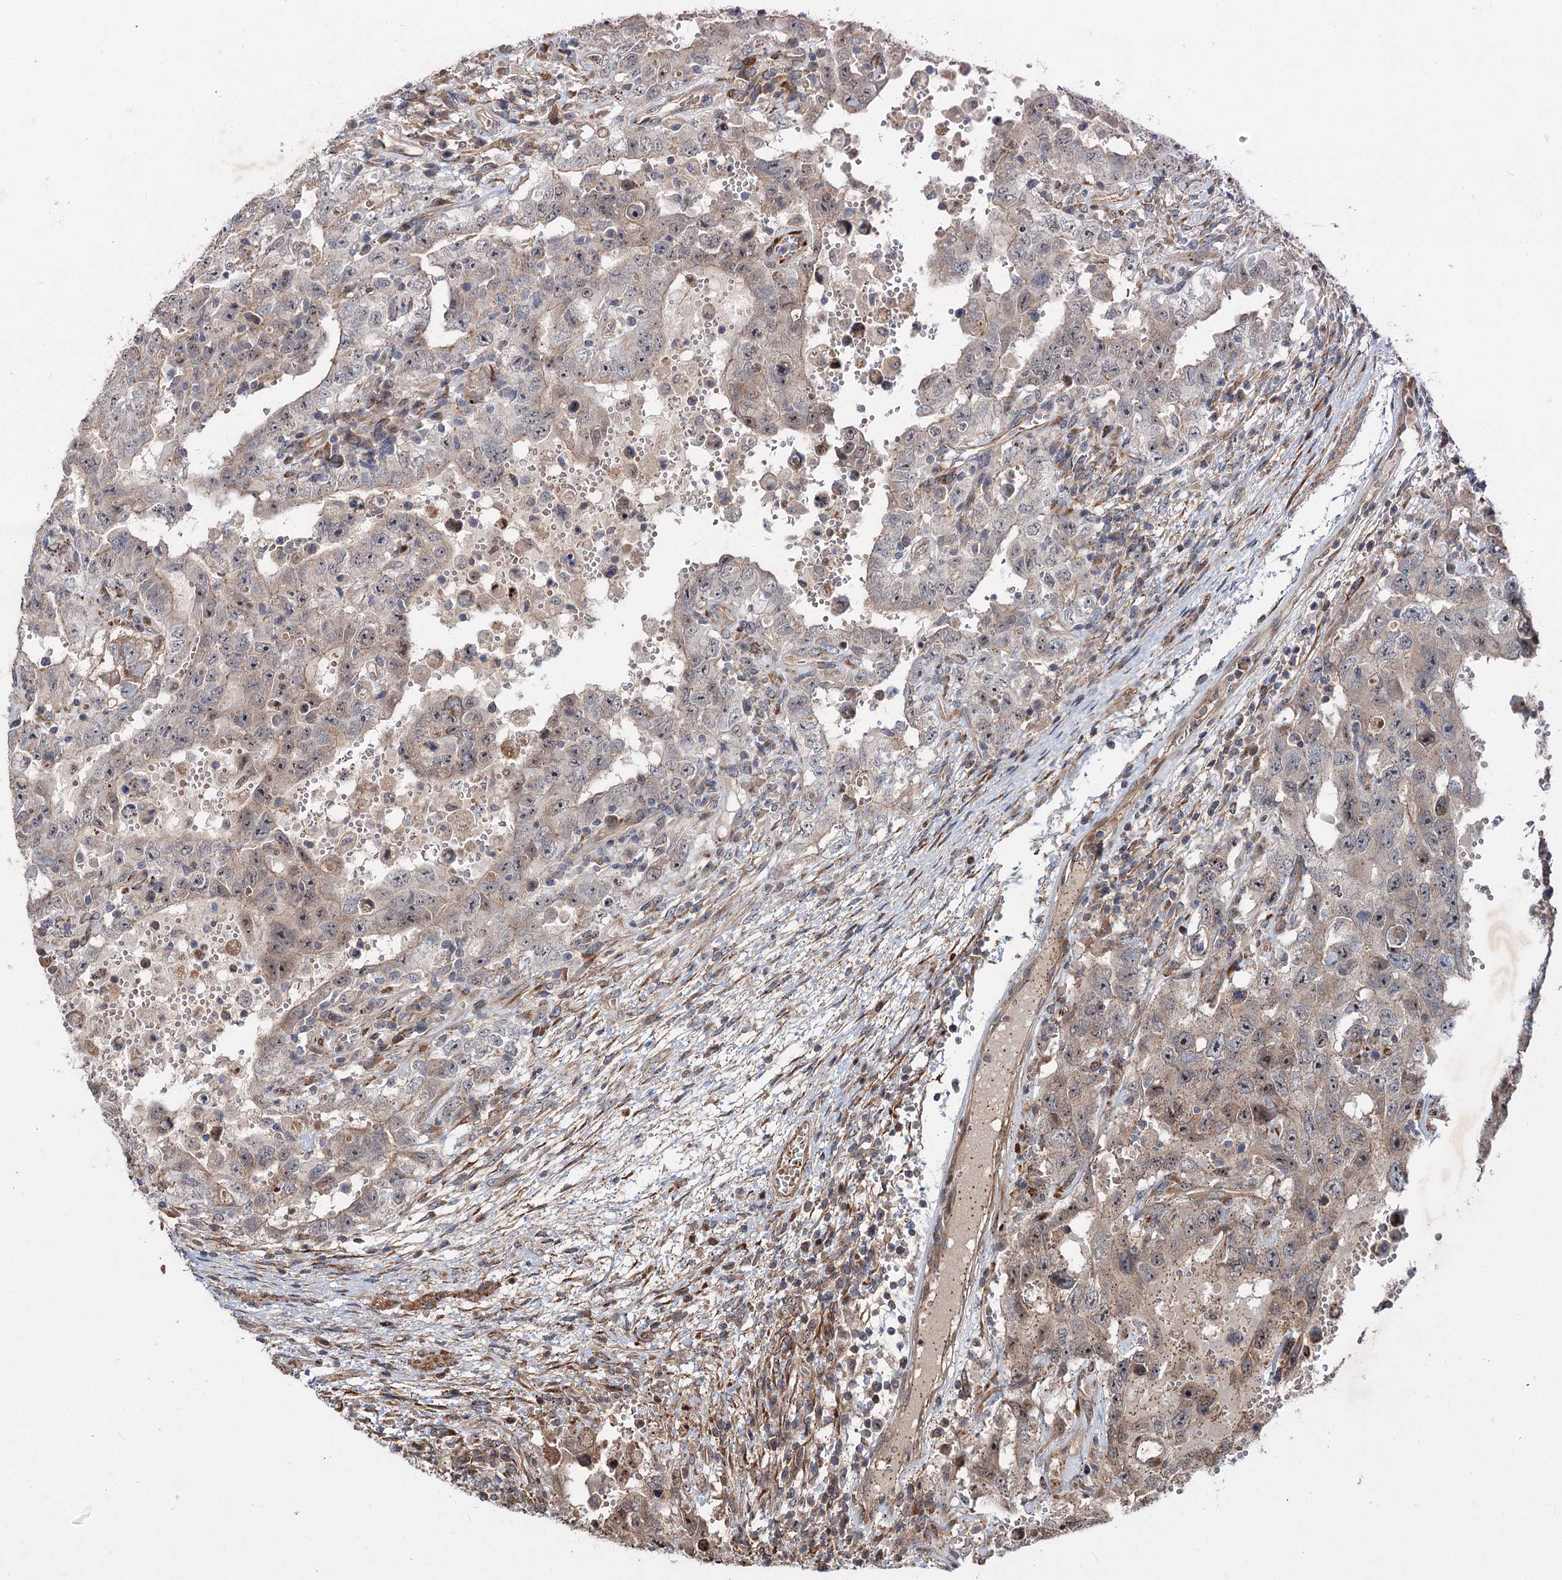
{"staining": {"intensity": "weak", "quantity": "<25%", "location": "cytoplasmic/membranous,nuclear"}, "tissue": "testis cancer", "cell_type": "Tumor cells", "image_type": "cancer", "snomed": [{"axis": "morphology", "description": "Carcinoma, Embryonal, NOS"}, {"axis": "topography", "description": "Testis"}], "caption": "Human testis cancer stained for a protein using IHC displays no positivity in tumor cells.", "gene": "PTDSS2", "patient": {"sex": "male", "age": 26}}